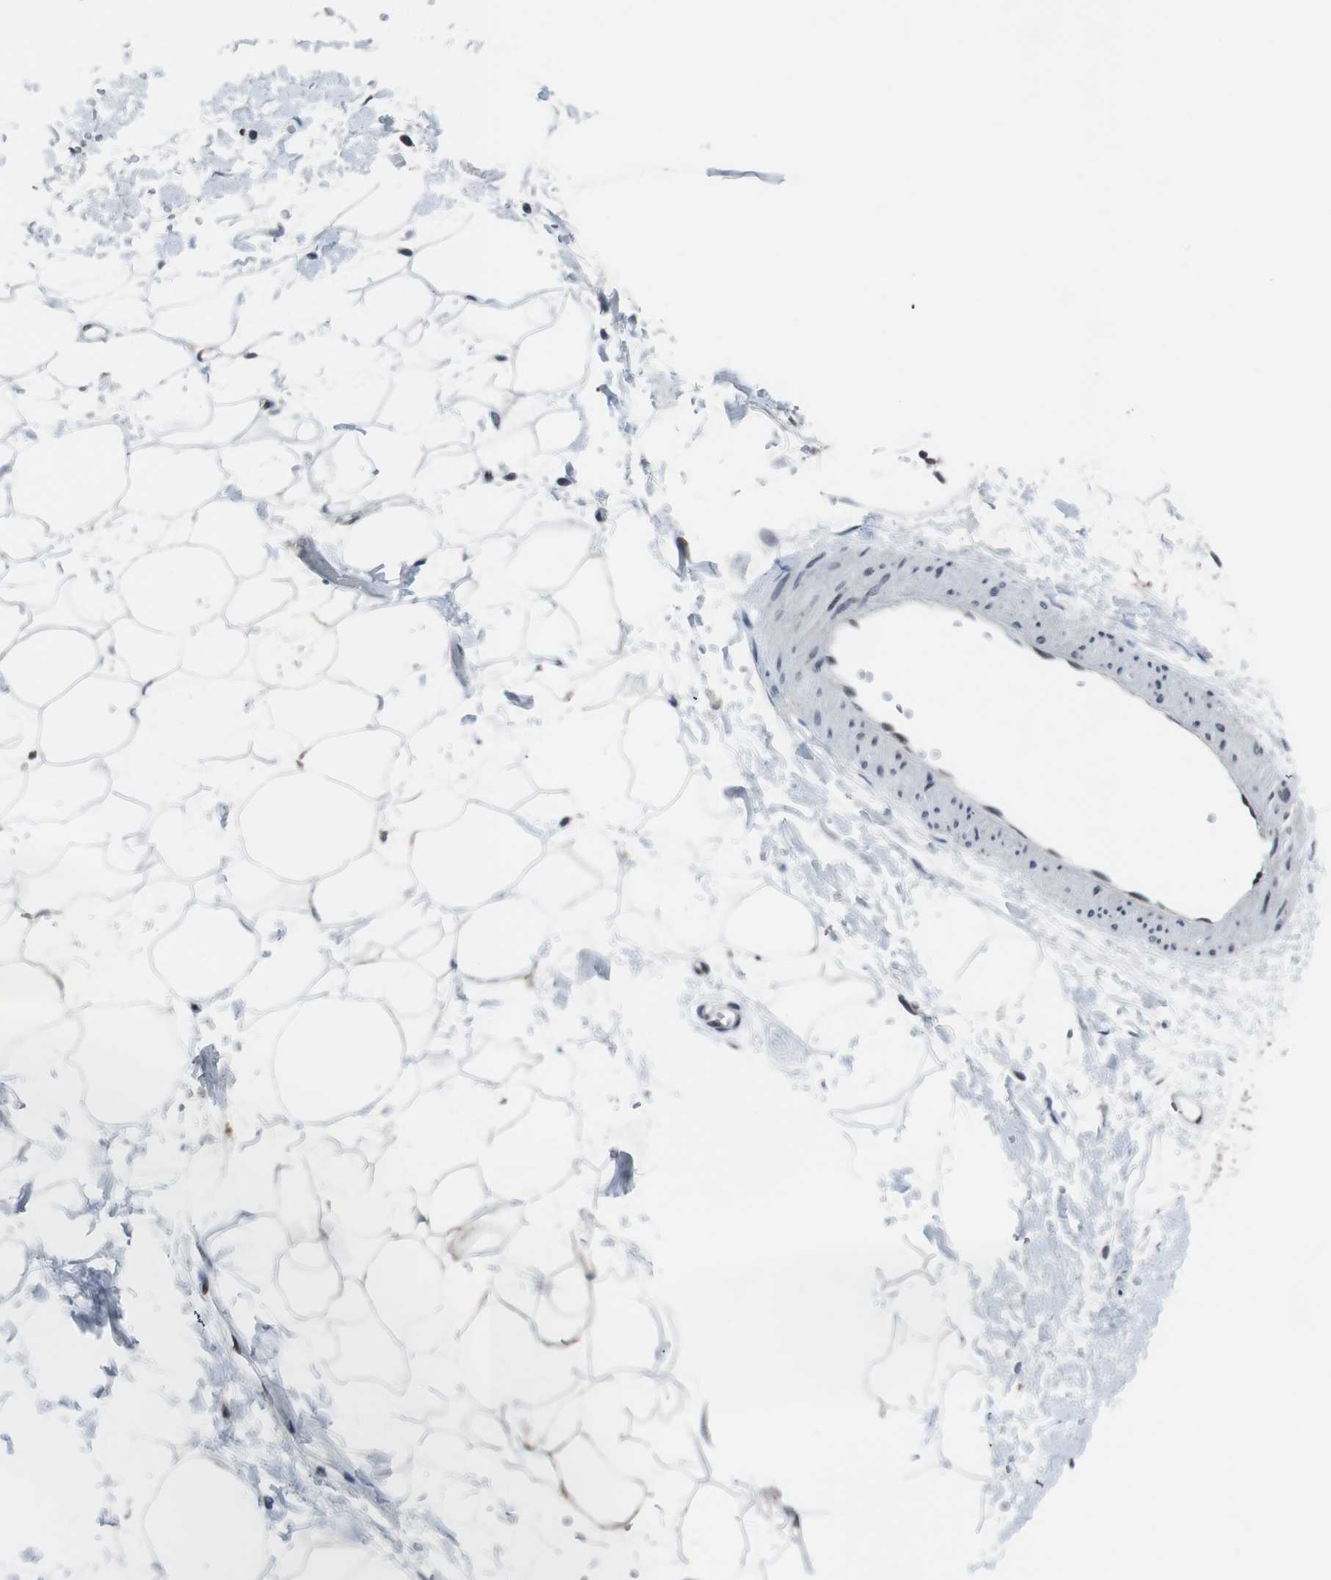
{"staining": {"intensity": "negative", "quantity": "none", "location": "none"}, "tissue": "adipose tissue", "cell_type": "Adipocytes", "image_type": "normal", "snomed": [{"axis": "morphology", "description": "Normal tissue, NOS"}, {"axis": "topography", "description": "Soft tissue"}], "caption": "Immunohistochemistry of normal human adipose tissue demonstrates no positivity in adipocytes.", "gene": "TP63", "patient": {"sex": "male", "age": 72}}